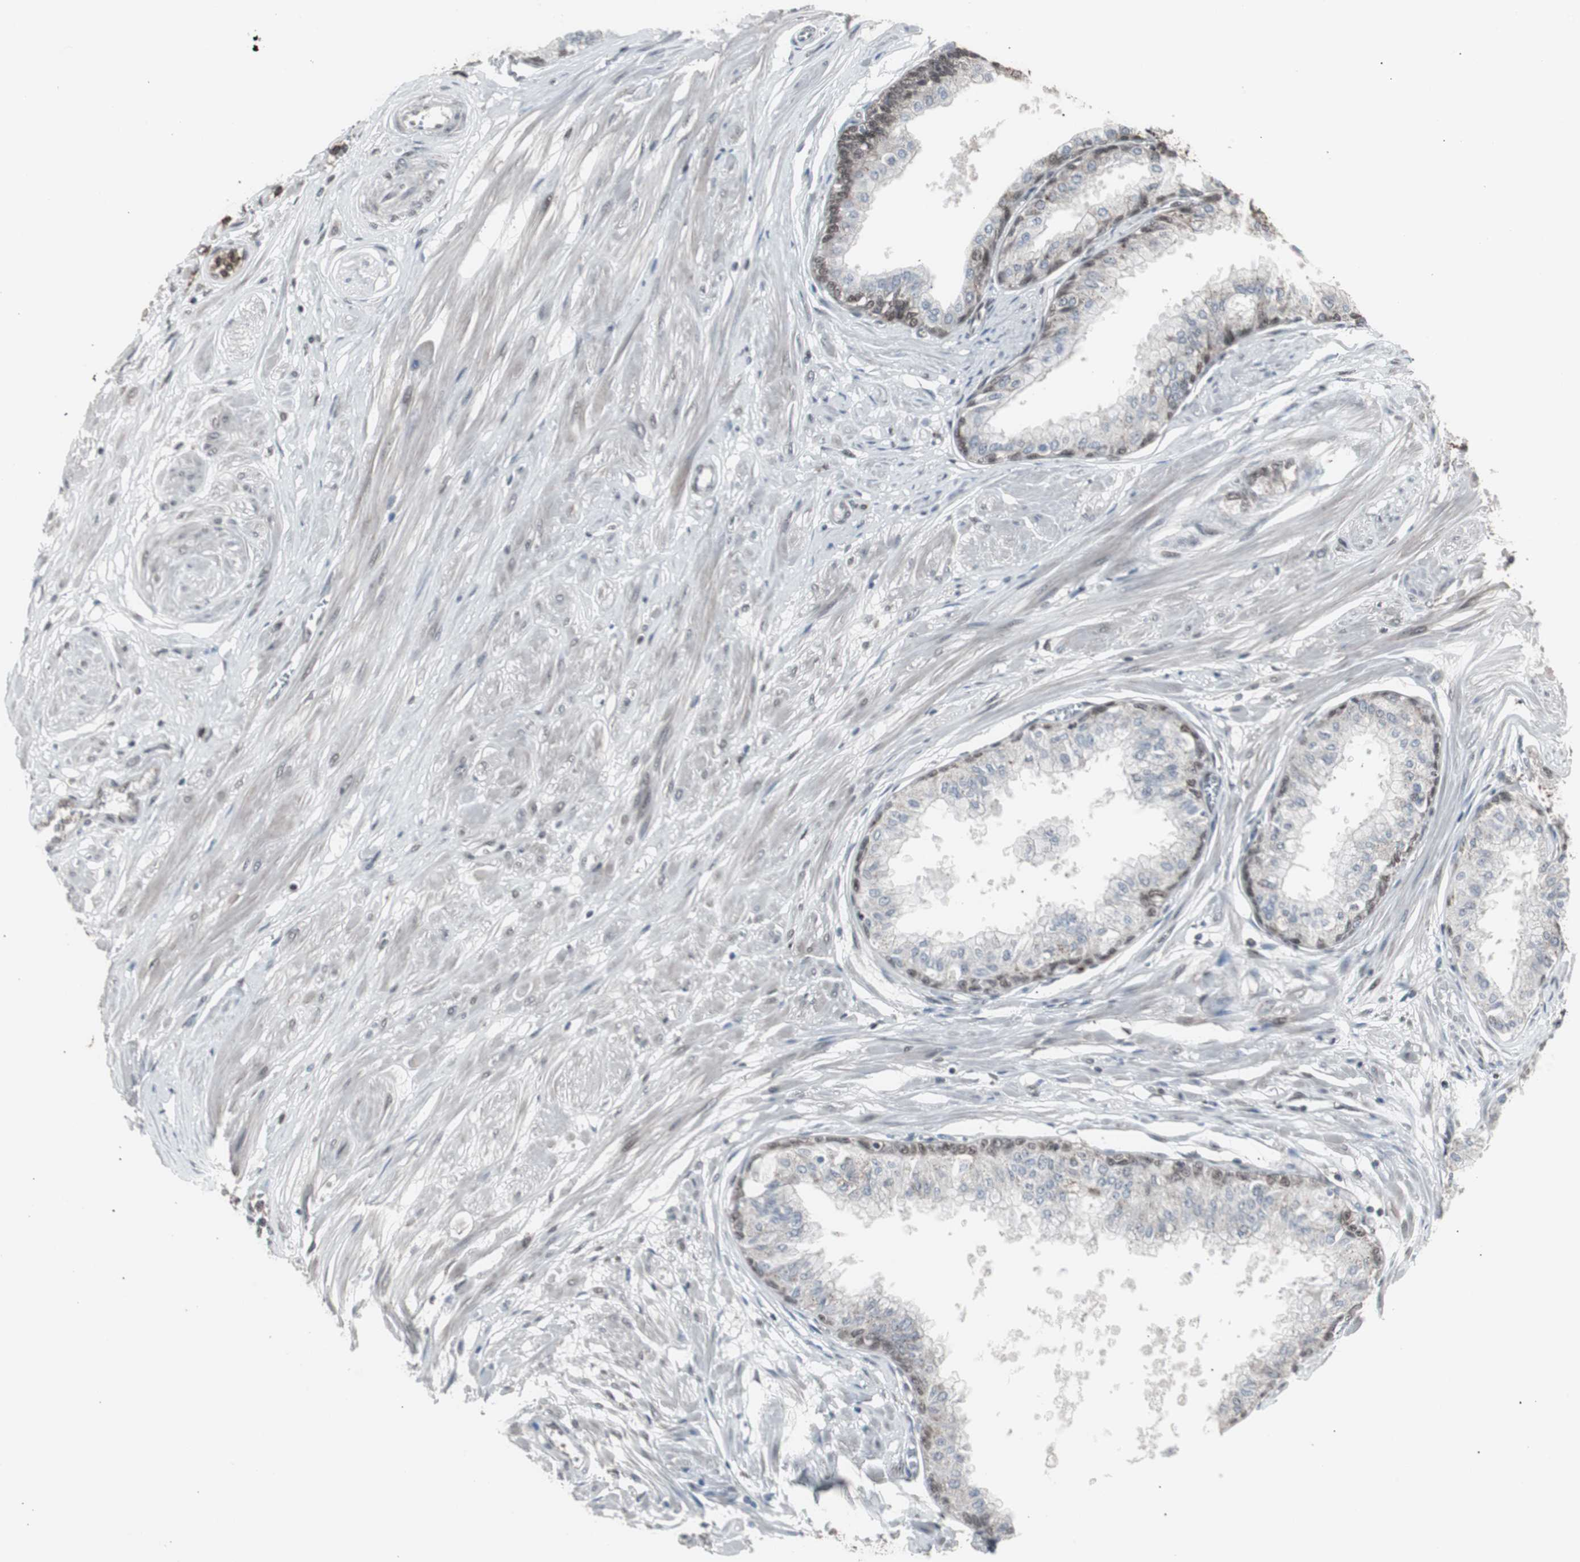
{"staining": {"intensity": "moderate", "quantity": ">75%", "location": "nuclear"}, "tissue": "prostate", "cell_type": "Glandular cells", "image_type": "normal", "snomed": [{"axis": "morphology", "description": "Normal tissue, NOS"}, {"axis": "topography", "description": "Prostate"}, {"axis": "topography", "description": "Seminal veicle"}], "caption": "Human prostate stained with a brown dye exhibits moderate nuclear positive positivity in about >75% of glandular cells.", "gene": "RXRA", "patient": {"sex": "male", "age": 60}}